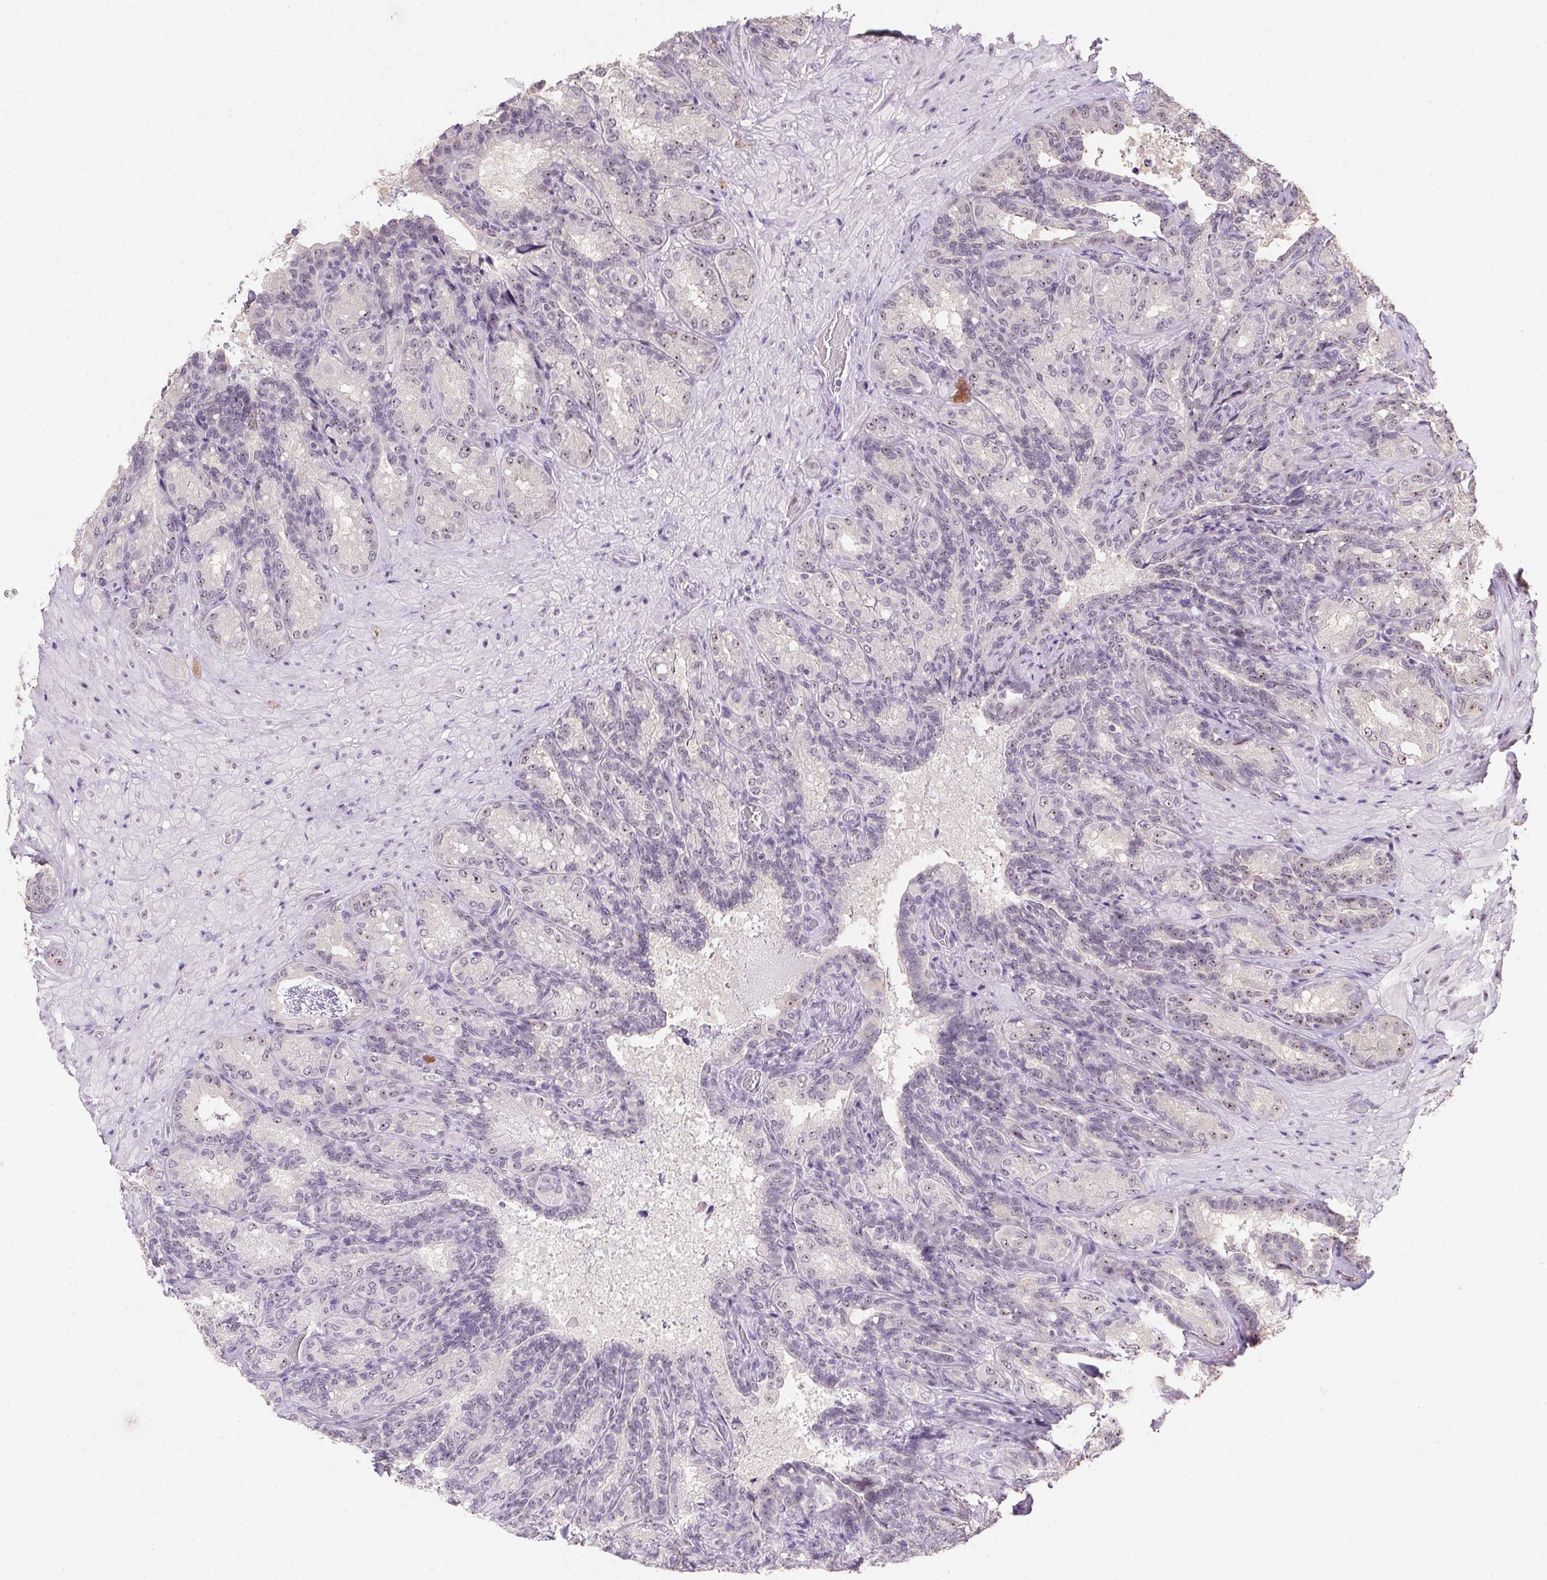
{"staining": {"intensity": "moderate", "quantity": "25%-75%", "location": "nuclear"}, "tissue": "seminal vesicle", "cell_type": "Glandular cells", "image_type": "normal", "snomed": [{"axis": "morphology", "description": "Normal tissue, NOS"}, {"axis": "topography", "description": "Seminal veicle"}], "caption": "Benign seminal vesicle shows moderate nuclear expression in about 25%-75% of glandular cells Nuclei are stained in blue..", "gene": "BATF2", "patient": {"sex": "male", "age": 68}}